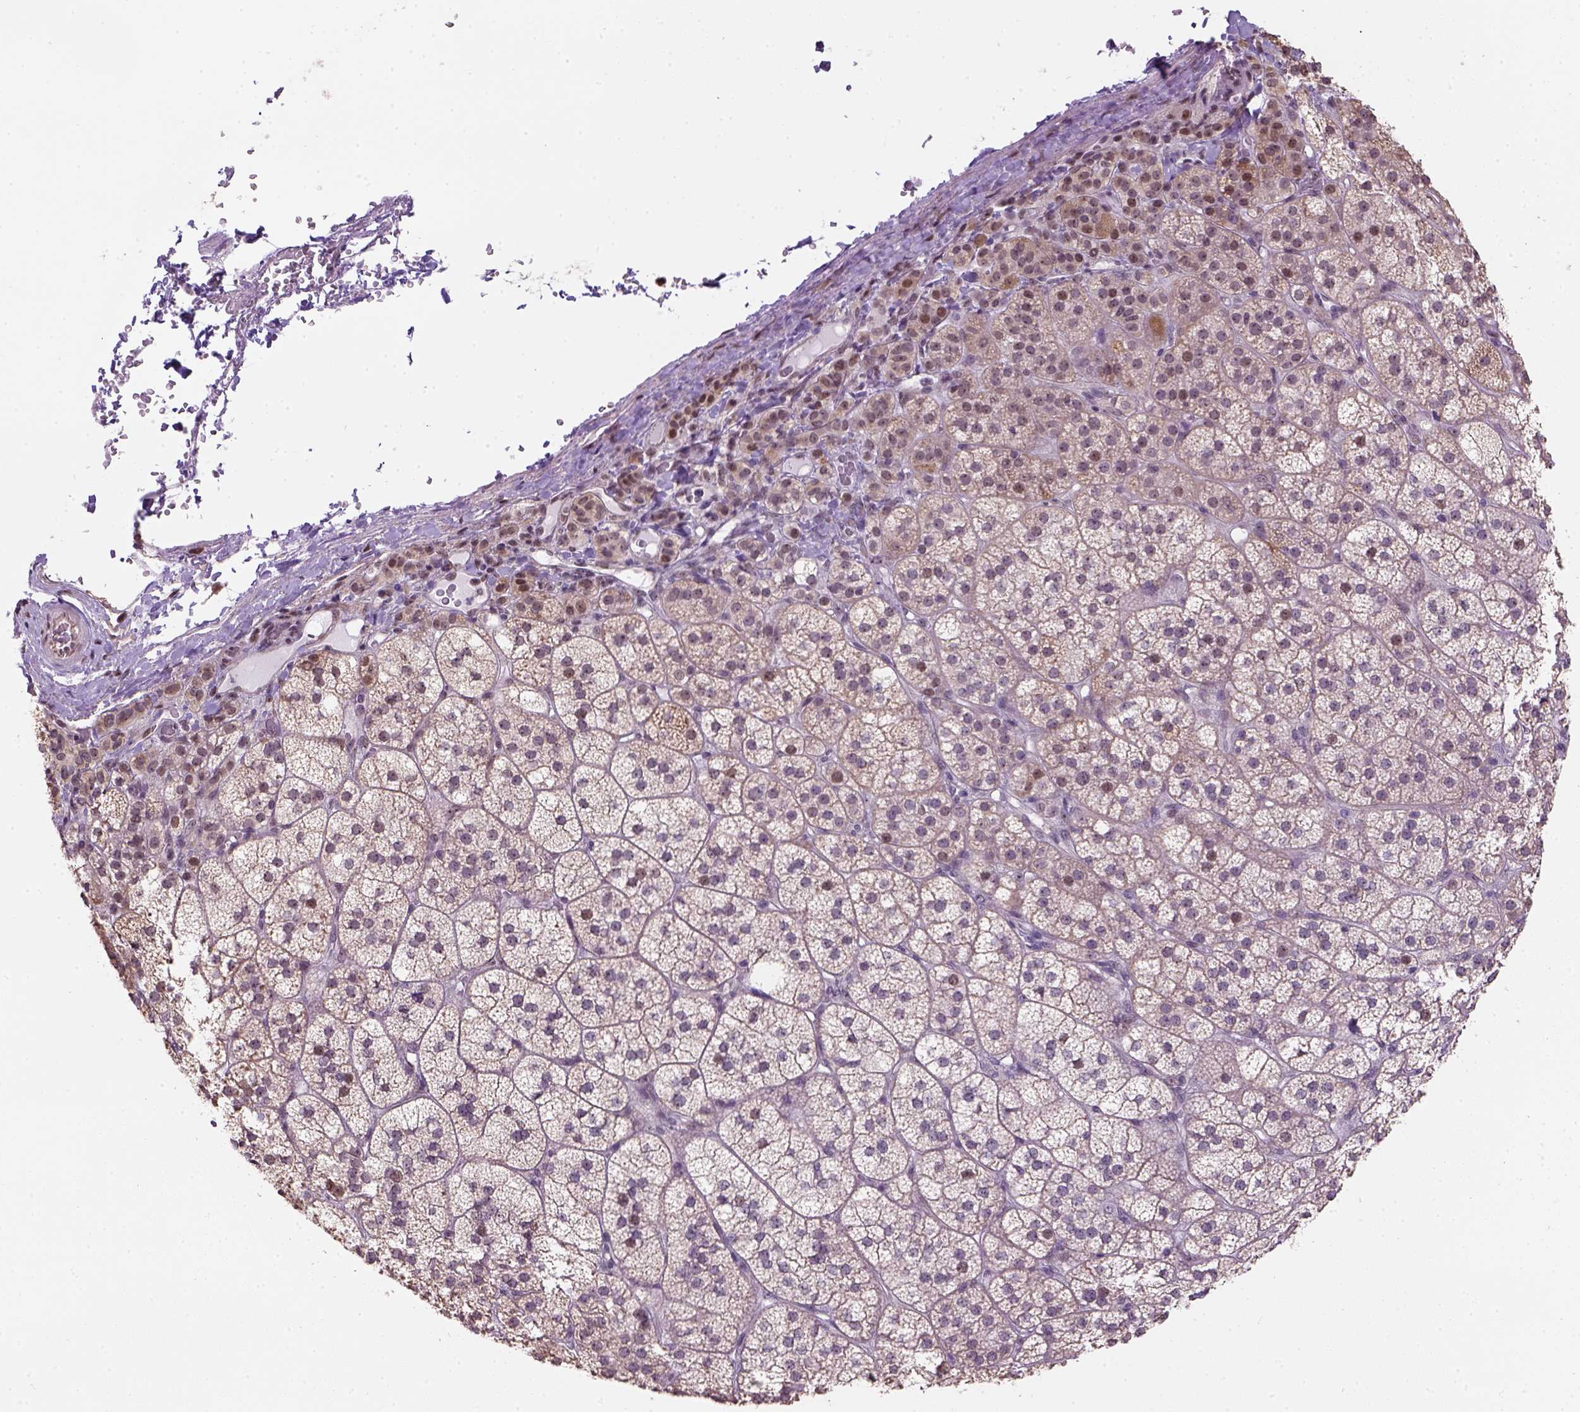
{"staining": {"intensity": "moderate", "quantity": "25%-75%", "location": "nuclear"}, "tissue": "adrenal gland", "cell_type": "Glandular cells", "image_type": "normal", "snomed": [{"axis": "morphology", "description": "Normal tissue, NOS"}, {"axis": "topography", "description": "Adrenal gland"}], "caption": "Normal adrenal gland exhibits moderate nuclear positivity in approximately 25%-75% of glandular cells The staining is performed using DAB brown chromogen to label protein expression. The nuclei are counter-stained blue using hematoxylin..", "gene": "DDX50", "patient": {"sex": "female", "age": 60}}